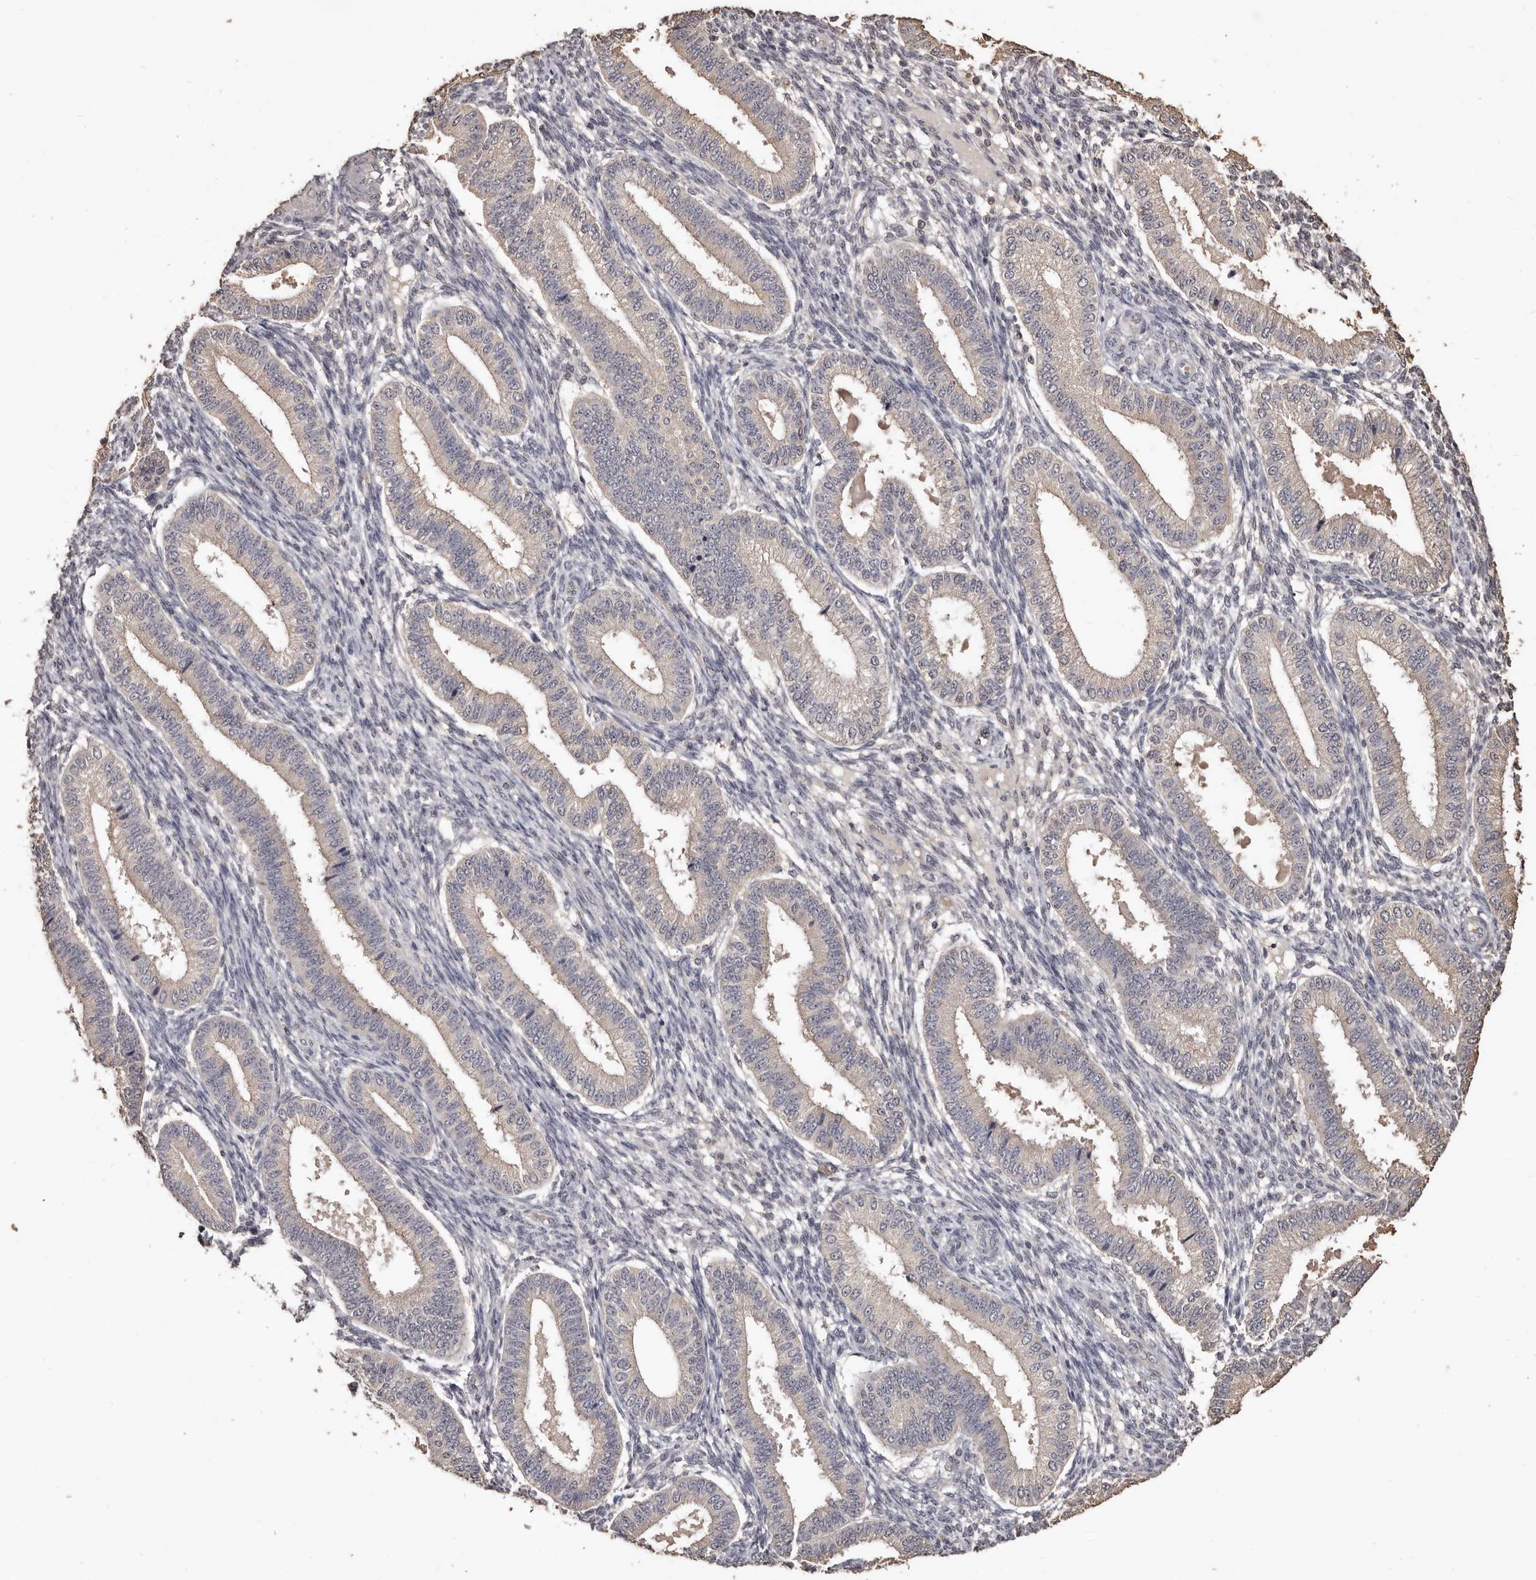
{"staining": {"intensity": "negative", "quantity": "none", "location": "none"}, "tissue": "endometrium", "cell_type": "Cells in endometrial stroma", "image_type": "normal", "snomed": [{"axis": "morphology", "description": "Normal tissue, NOS"}, {"axis": "topography", "description": "Endometrium"}], "caption": "Immunohistochemical staining of normal human endometrium shows no significant staining in cells in endometrial stroma.", "gene": "INAVA", "patient": {"sex": "female", "age": 39}}